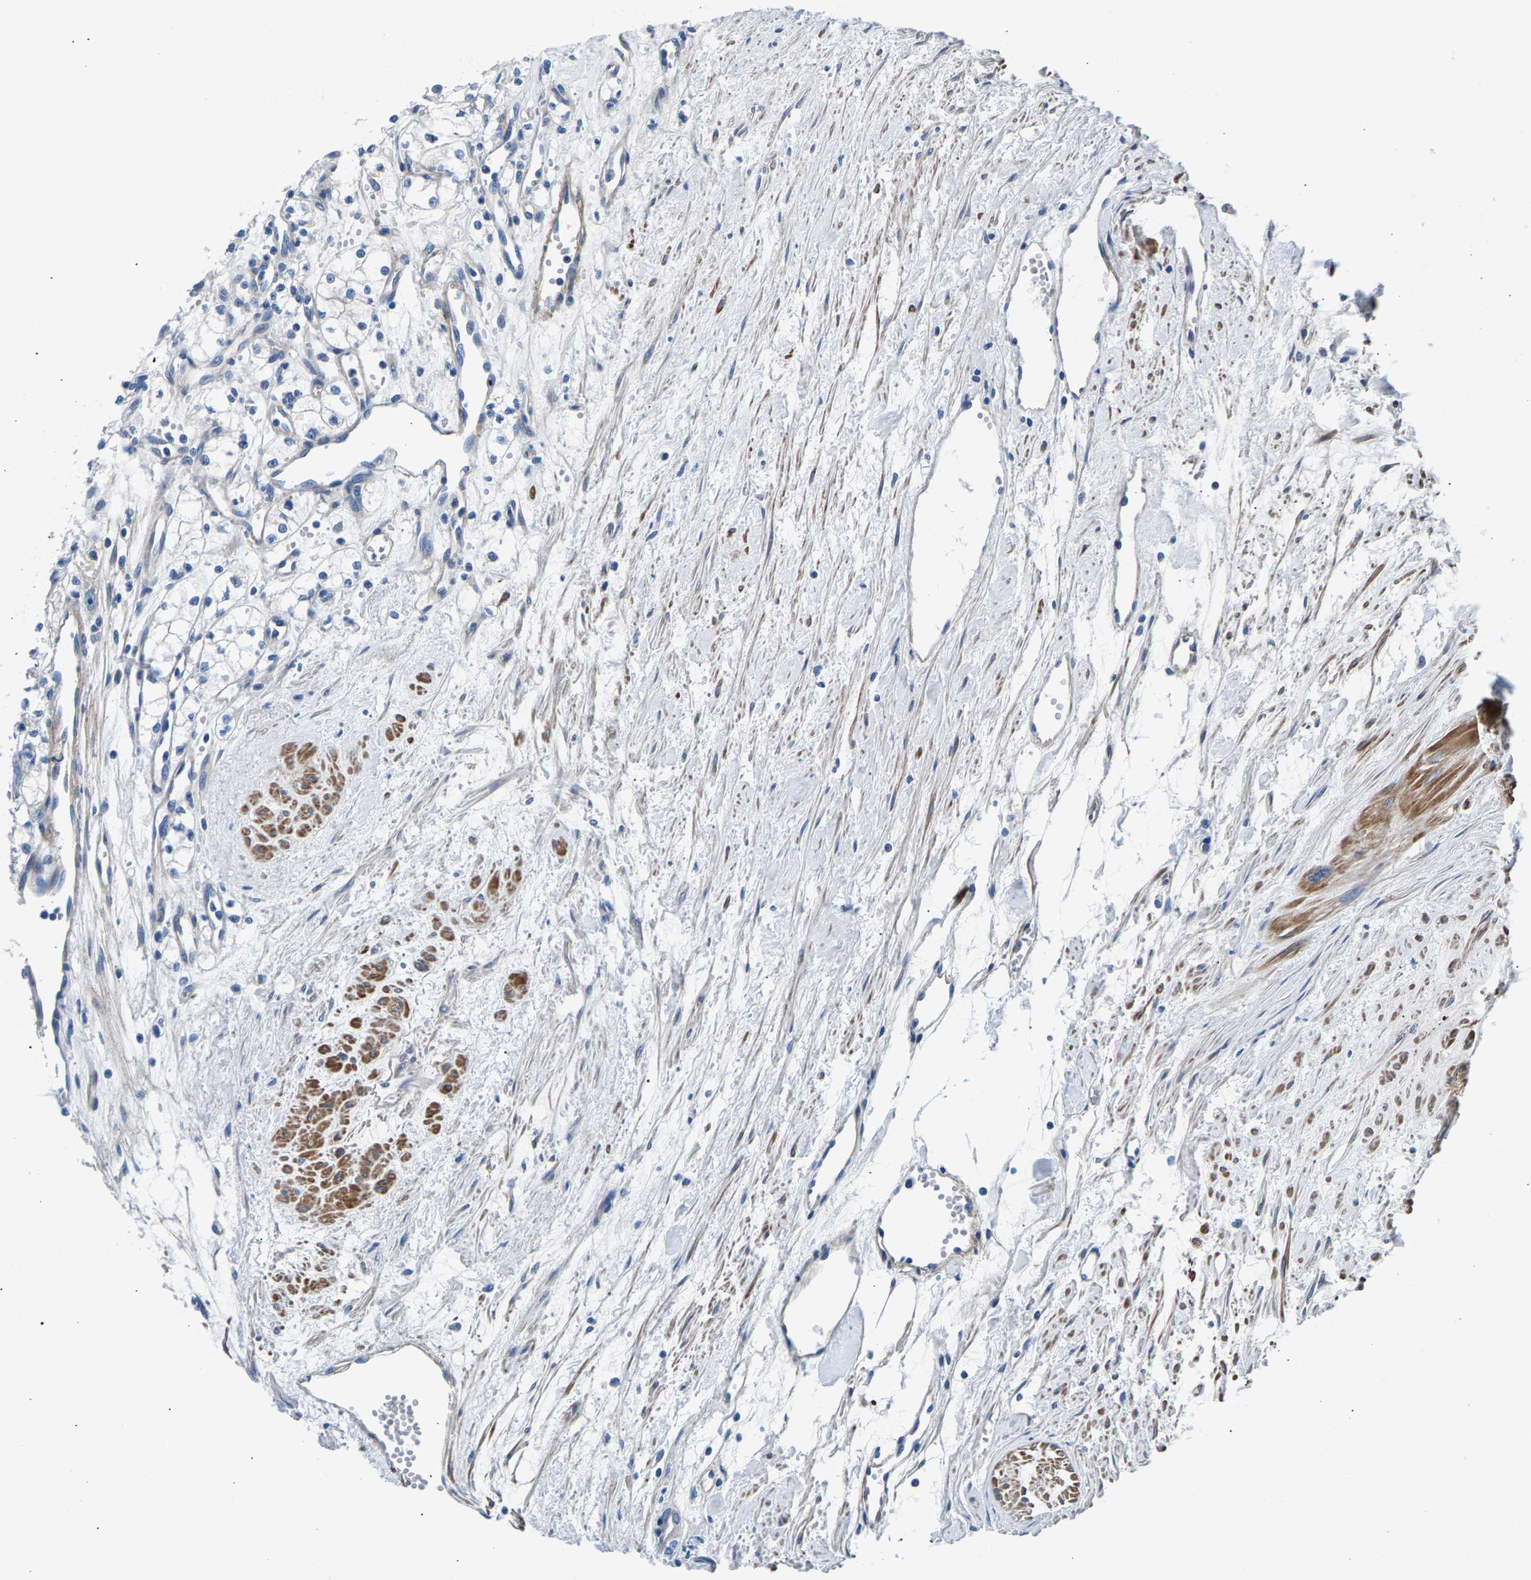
{"staining": {"intensity": "negative", "quantity": "none", "location": "none"}, "tissue": "renal cancer", "cell_type": "Tumor cells", "image_type": "cancer", "snomed": [{"axis": "morphology", "description": "Adenocarcinoma, NOS"}, {"axis": "topography", "description": "Kidney"}], "caption": "DAB (3,3'-diaminobenzidine) immunohistochemical staining of human renal cancer (adenocarcinoma) demonstrates no significant positivity in tumor cells. (DAB (3,3'-diaminobenzidine) immunohistochemistry, high magnification).", "gene": "CDRT4", "patient": {"sex": "male", "age": 59}}